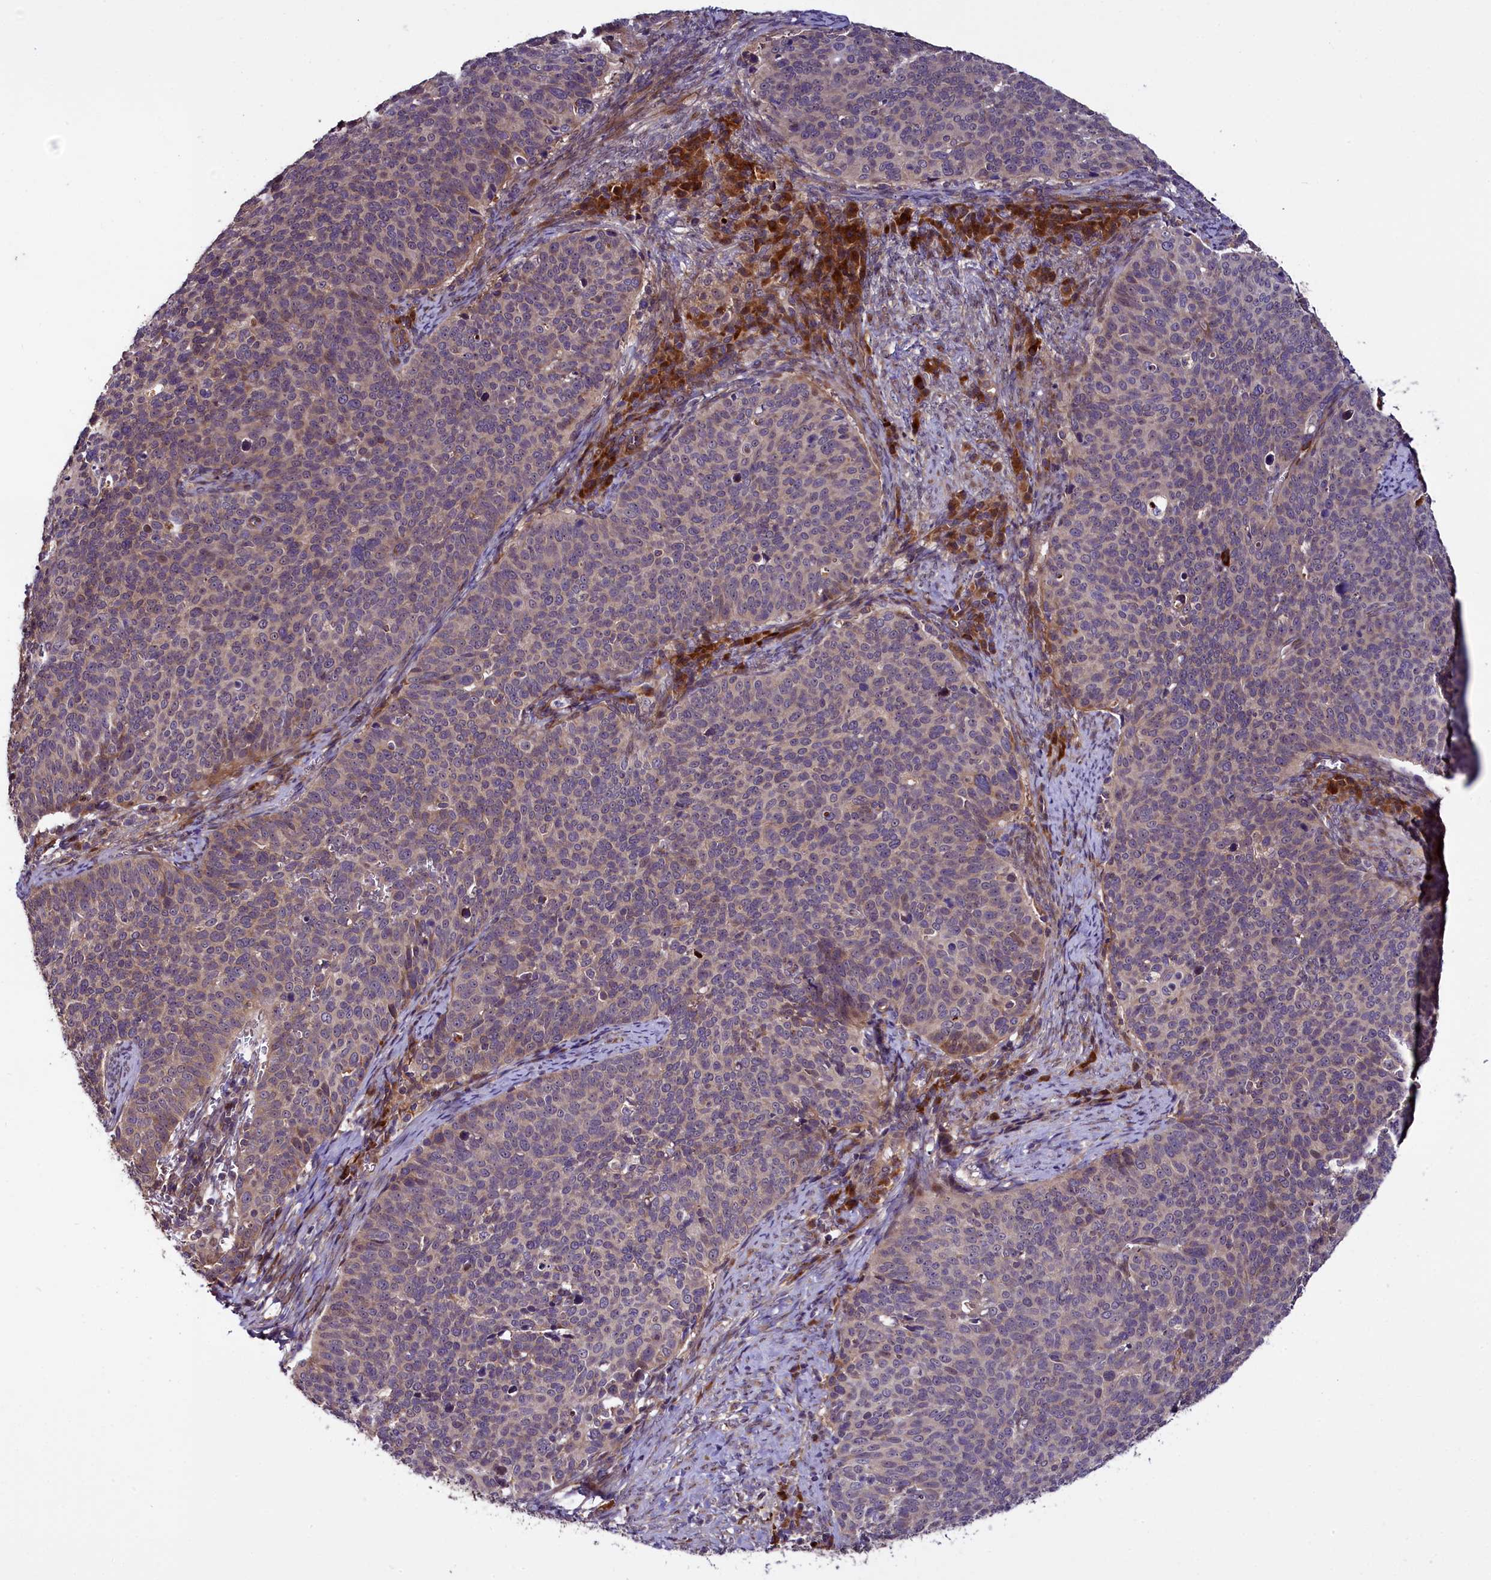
{"staining": {"intensity": "weak", "quantity": "<25%", "location": "cytoplasmic/membranous"}, "tissue": "cervical cancer", "cell_type": "Tumor cells", "image_type": "cancer", "snomed": [{"axis": "morphology", "description": "Normal tissue, NOS"}, {"axis": "morphology", "description": "Squamous cell carcinoma, NOS"}, {"axis": "topography", "description": "Cervix"}], "caption": "Tumor cells are negative for protein expression in human cervical squamous cell carcinoma.", "gene": "RPUSD2", "patient": {"sex": "female", "age": 39}}